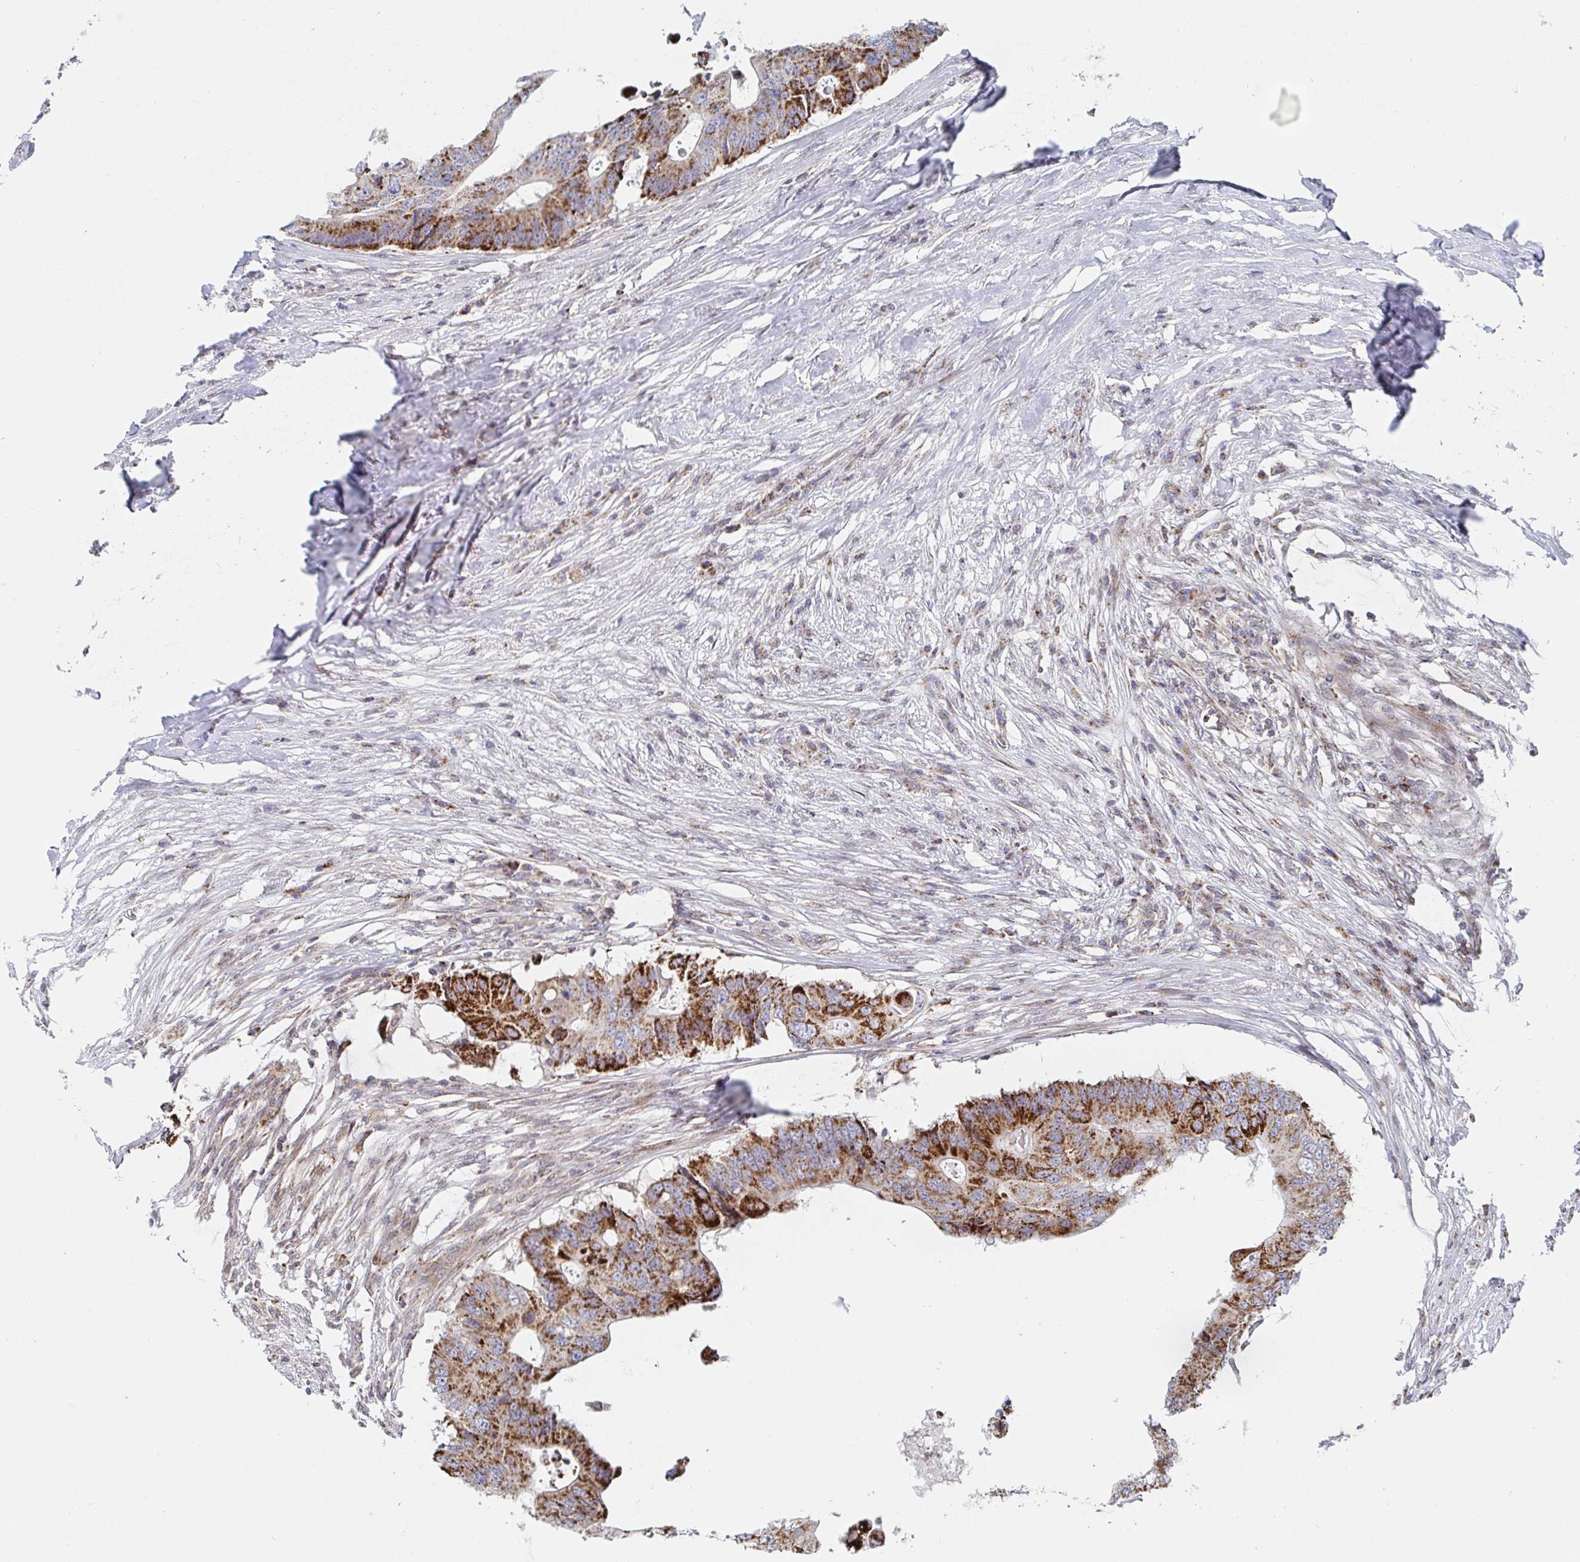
{"staining": {"intensity": "strong", "quantity": ">75%", "location": "cytoplasmic/membranous"}, "tissue": "colorectal cancer", "cell_type": "Tumor cells", "image_type": "cancer", "snomed": [{"axis": "morphology", "description": "Adenocarcinoma, NOS"}, {"axis": "topography", "description": "Colon"}], "caption": "The immunohistochemical stain labels strong cytoplasmic/membranous staining in tumor cells of colorectal cancer tissue.", "gene": "STARD8", "patient": {"sex": "male", "age": 71}}